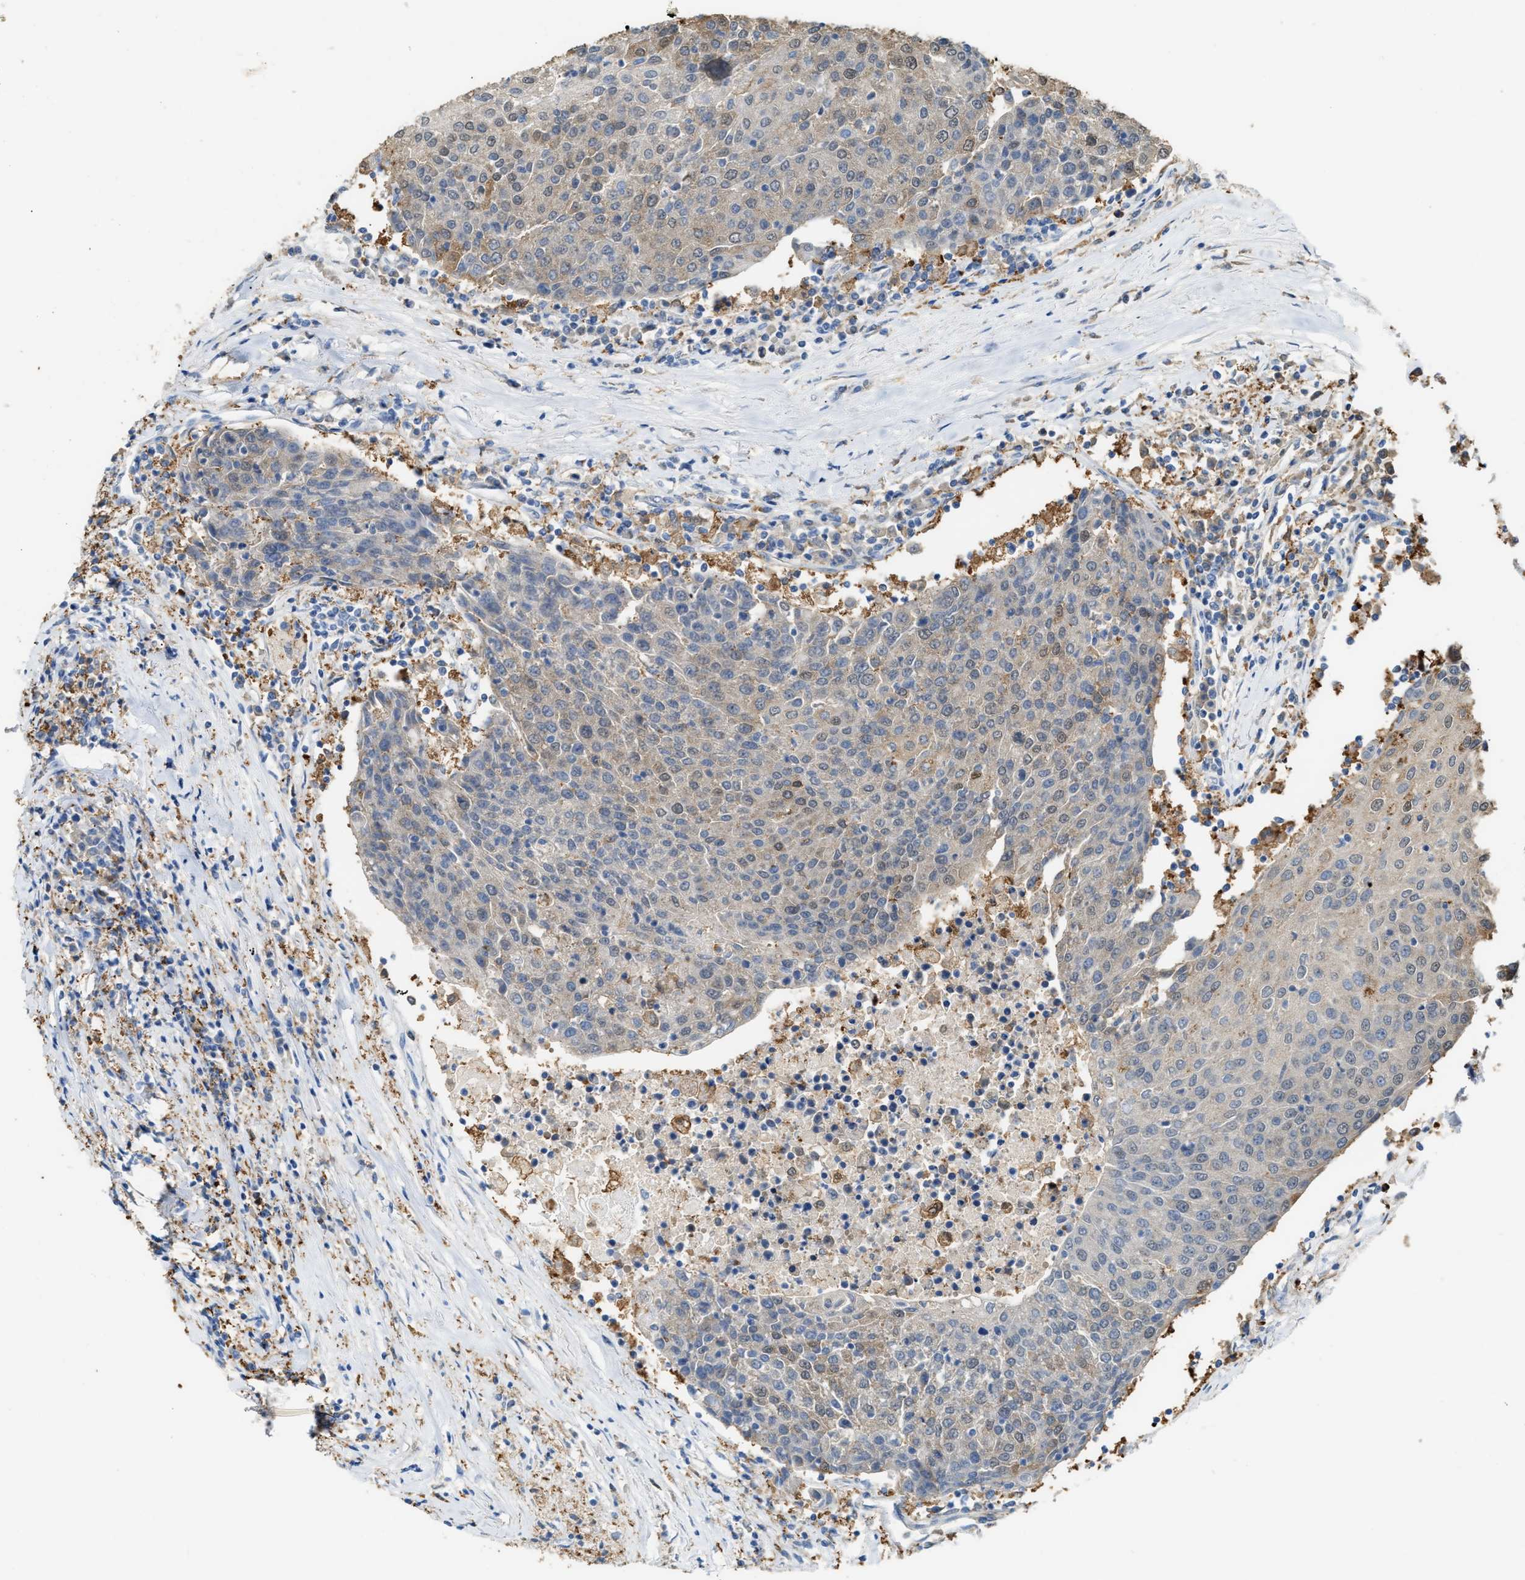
{"staining": {"intensity": "weak", "quantity": "25%-75%", "location": "cytoplasmic/membranous"}, "tissue": "urothelial cancer", "cell_type": "Tumor cells", "image_type": "cancer", "snomed": [{"axis": "morphology", "description": "Urothelial carcinoma, High grade"}, {"axis": "topography", "description": "Urinary bladder"}], "caption": "Immunohistochemistry (IHC) micrograph of human urothelial carcinoma (high-grade) stained for a protein (brown), which displays low levels of weak cytoplasmic/membranous positivity in approximately 25%-75% of tumor cells.", "gene": "GCN1", "patient": {"sex": "female", "age": 85}}